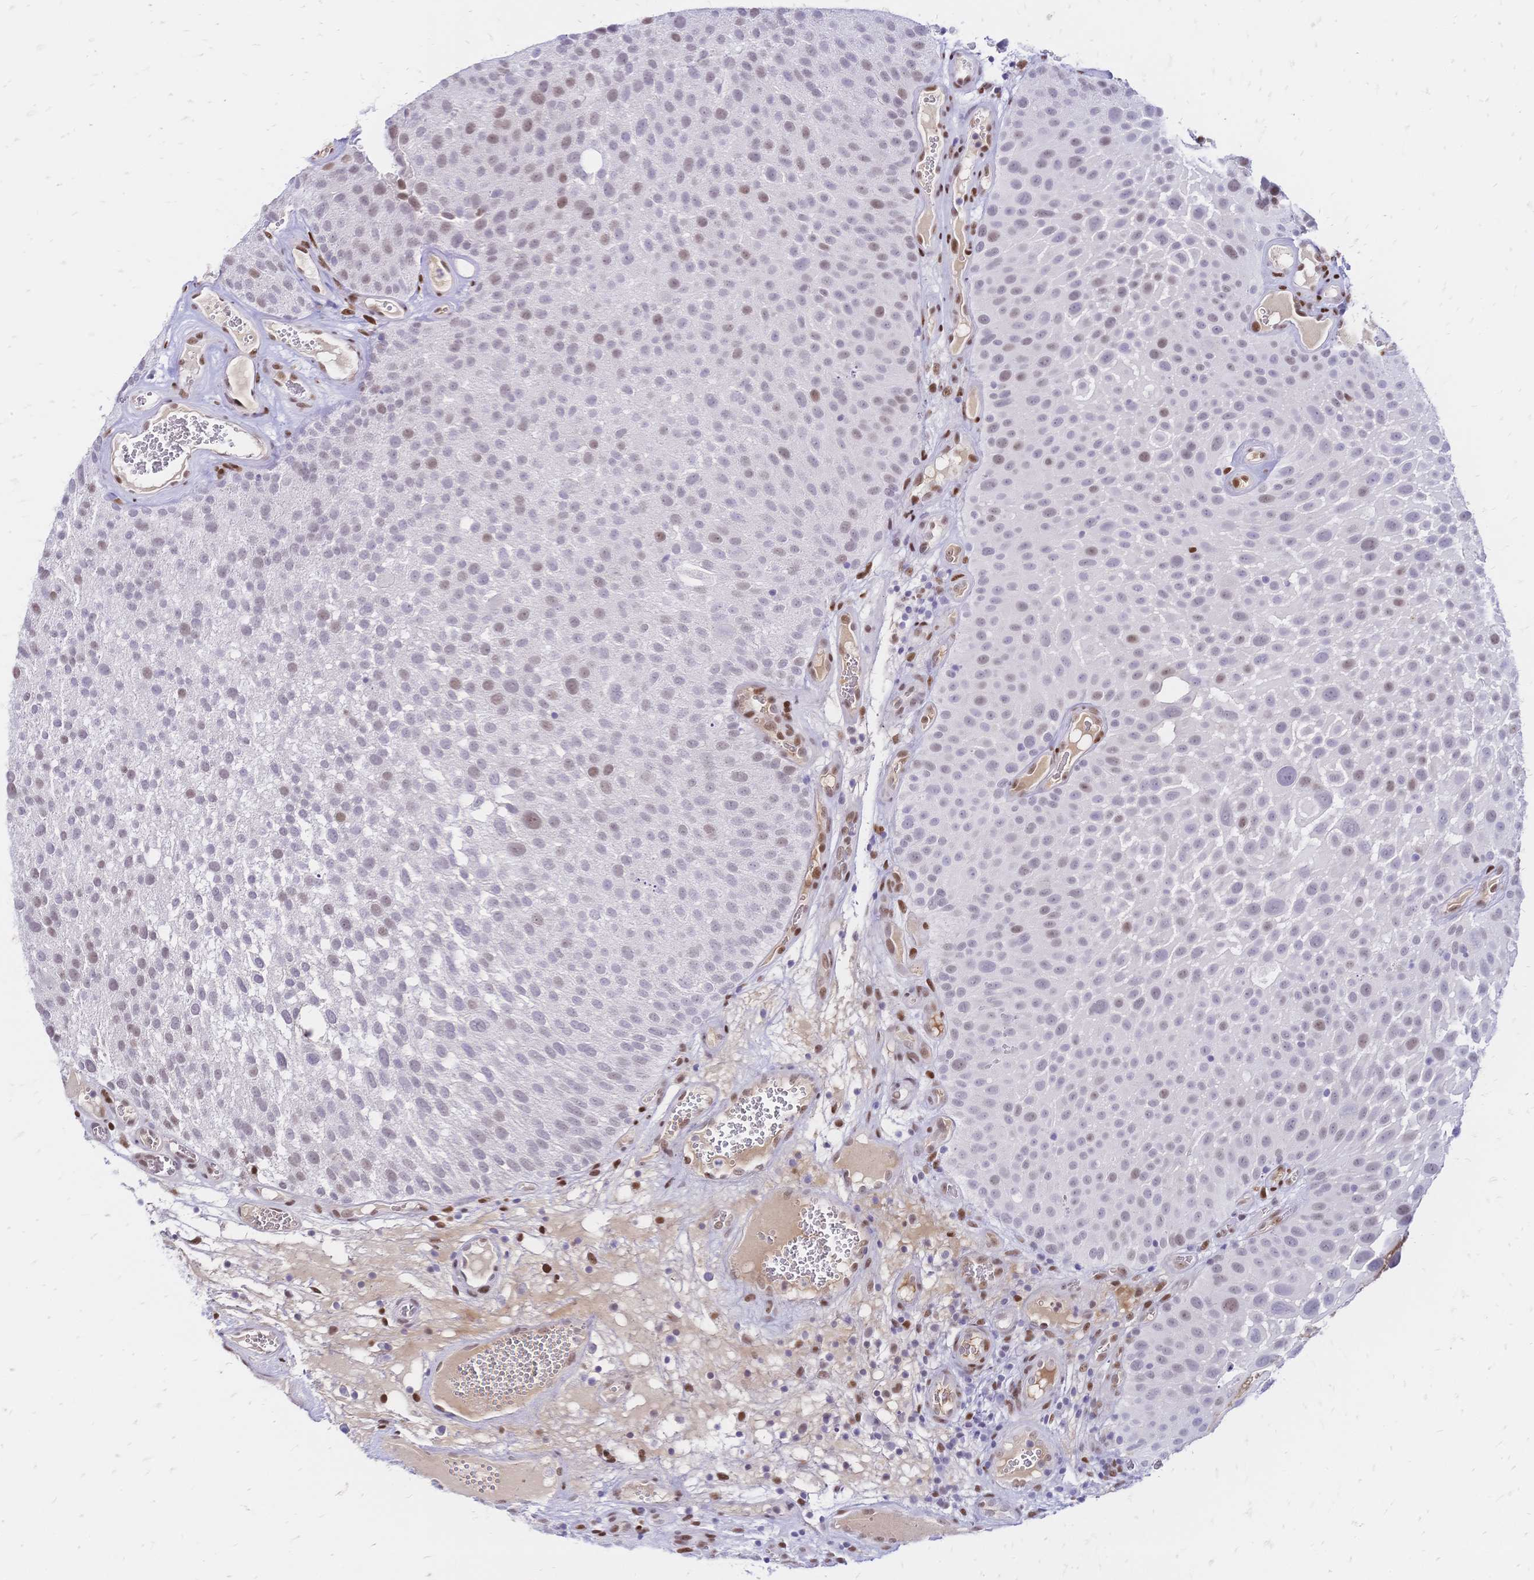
{"staining": {"intensity": "moderate", "quantity": "<25%", "location": "nuclear"}, "tissue": "urothelial cancer", "cell_type": "Tumor cells", "image_type": "cancer", "snomed": [{"axis": "morphology", "description": "Urothelial carcinoma, Low grade"}, {"axis": "topography", "description": "Urinary bladder"}], "caption": "Urothelial cancer stained with DAB (3,3'-diaminobenzidine) immunohistochemistry (IHC) shows low levels of moderate nuclear positivity in about <25% of tumor cells.", "gene": "NFIC", "patient": {"sex": "male", "age": 72}}